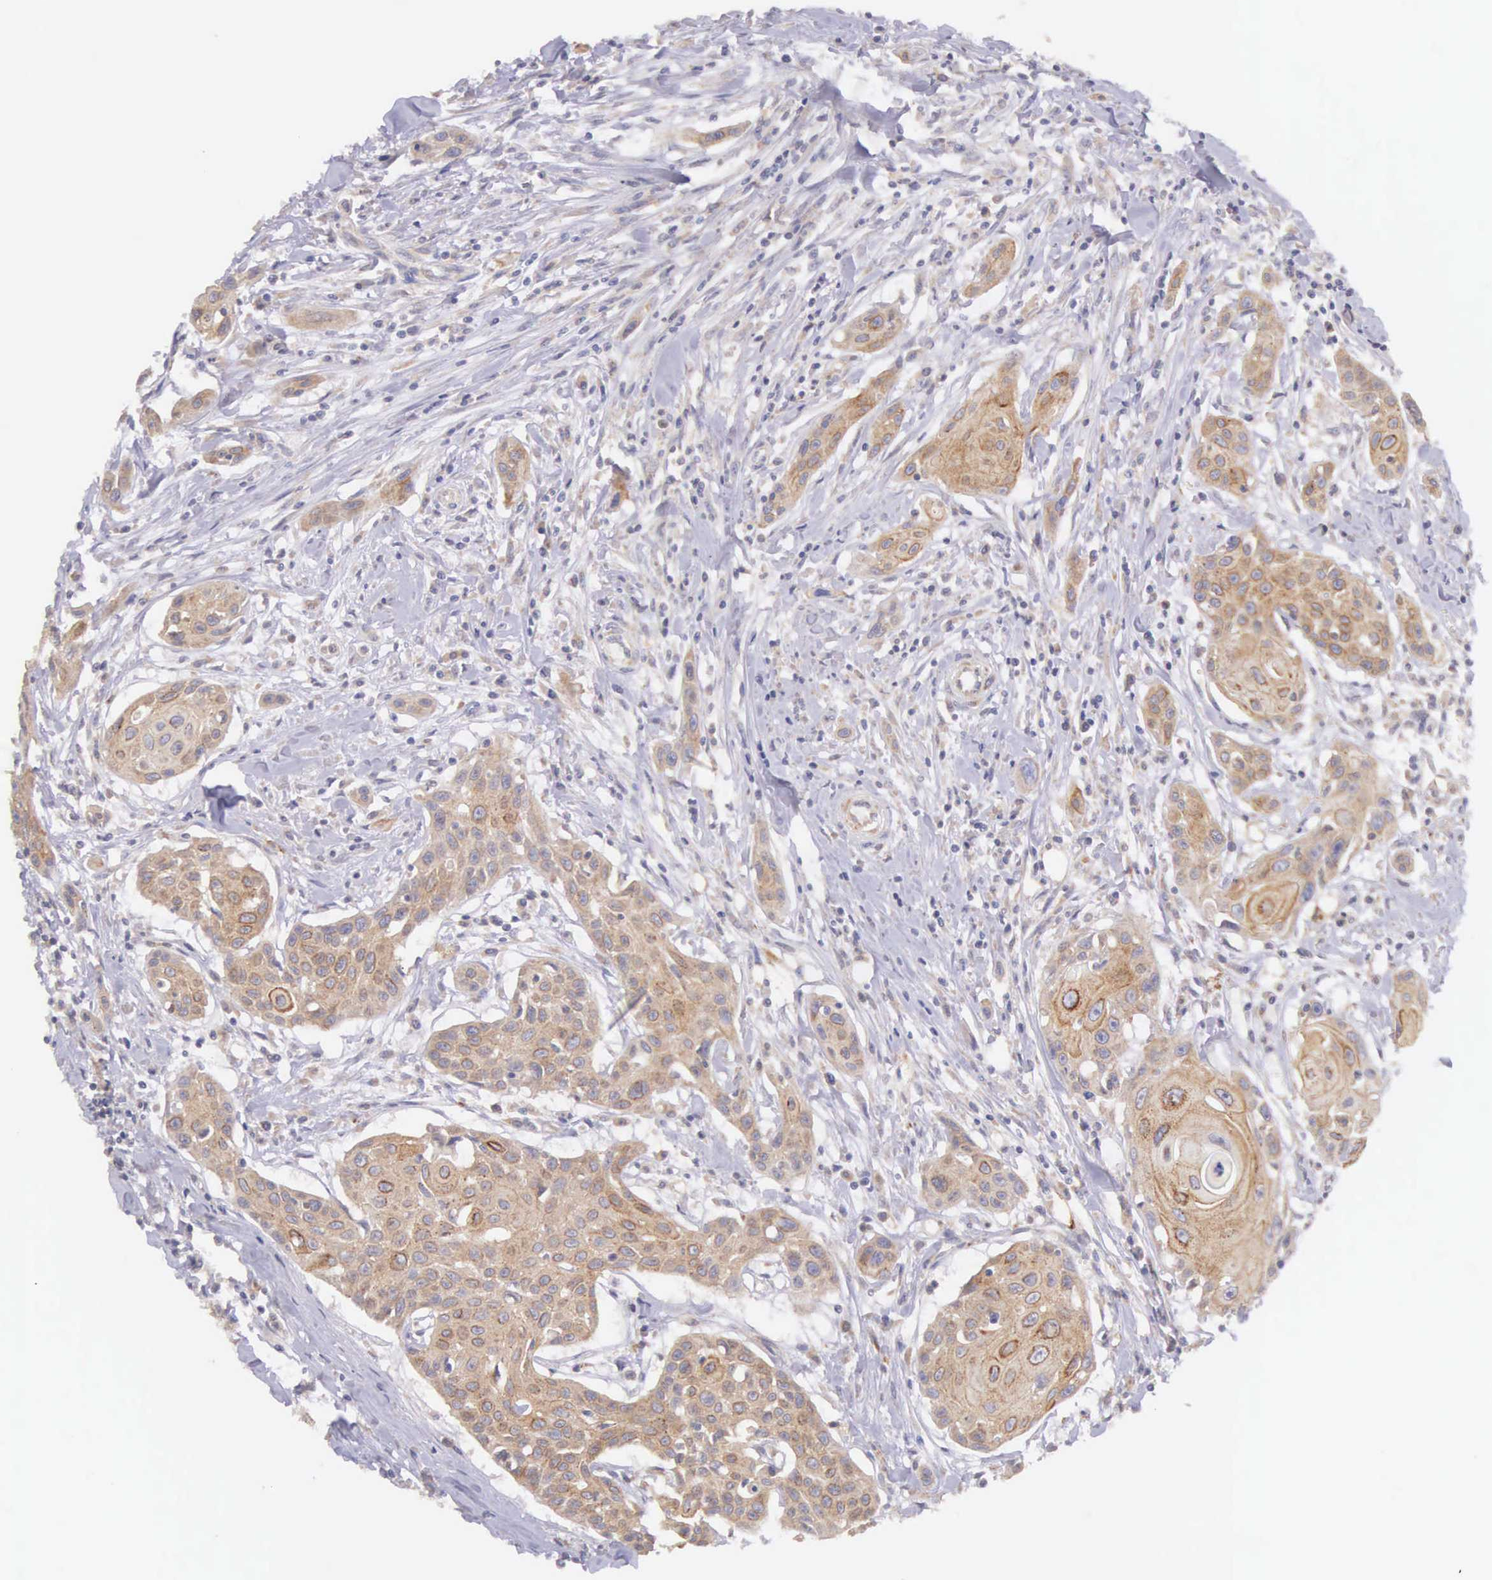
{"staining": {"intensity": "weak", "quantity": ">75%", "location": "cytoplasmic/membranous"}, "tissue": "head and neck cancer", "cell_type": "Tumor cells", "image_type": "cancer", "snomed": [{"axis": "morphology", "description": "Squamous cell carcinoma, NOS"}, {"axis": "morphology", "description": "Squamous cell carcinoma, metastatic, NOS"}, {"axis": "topography", "description": "Lymph node"}, {"axis": "topography", "description": "Salivary gland"}, {"axis": "topography", "description": "Head-Neck"}], "caption": "There is low levels of weak cytoplasmic/membranous expression in tumor cells of head and neck metastatic squamous cell carcinoma, as demonstrated by immunohistochemical staining (brown color).", "gene": "NSDHL", "patient": {"sex": "female", "age": 74}}